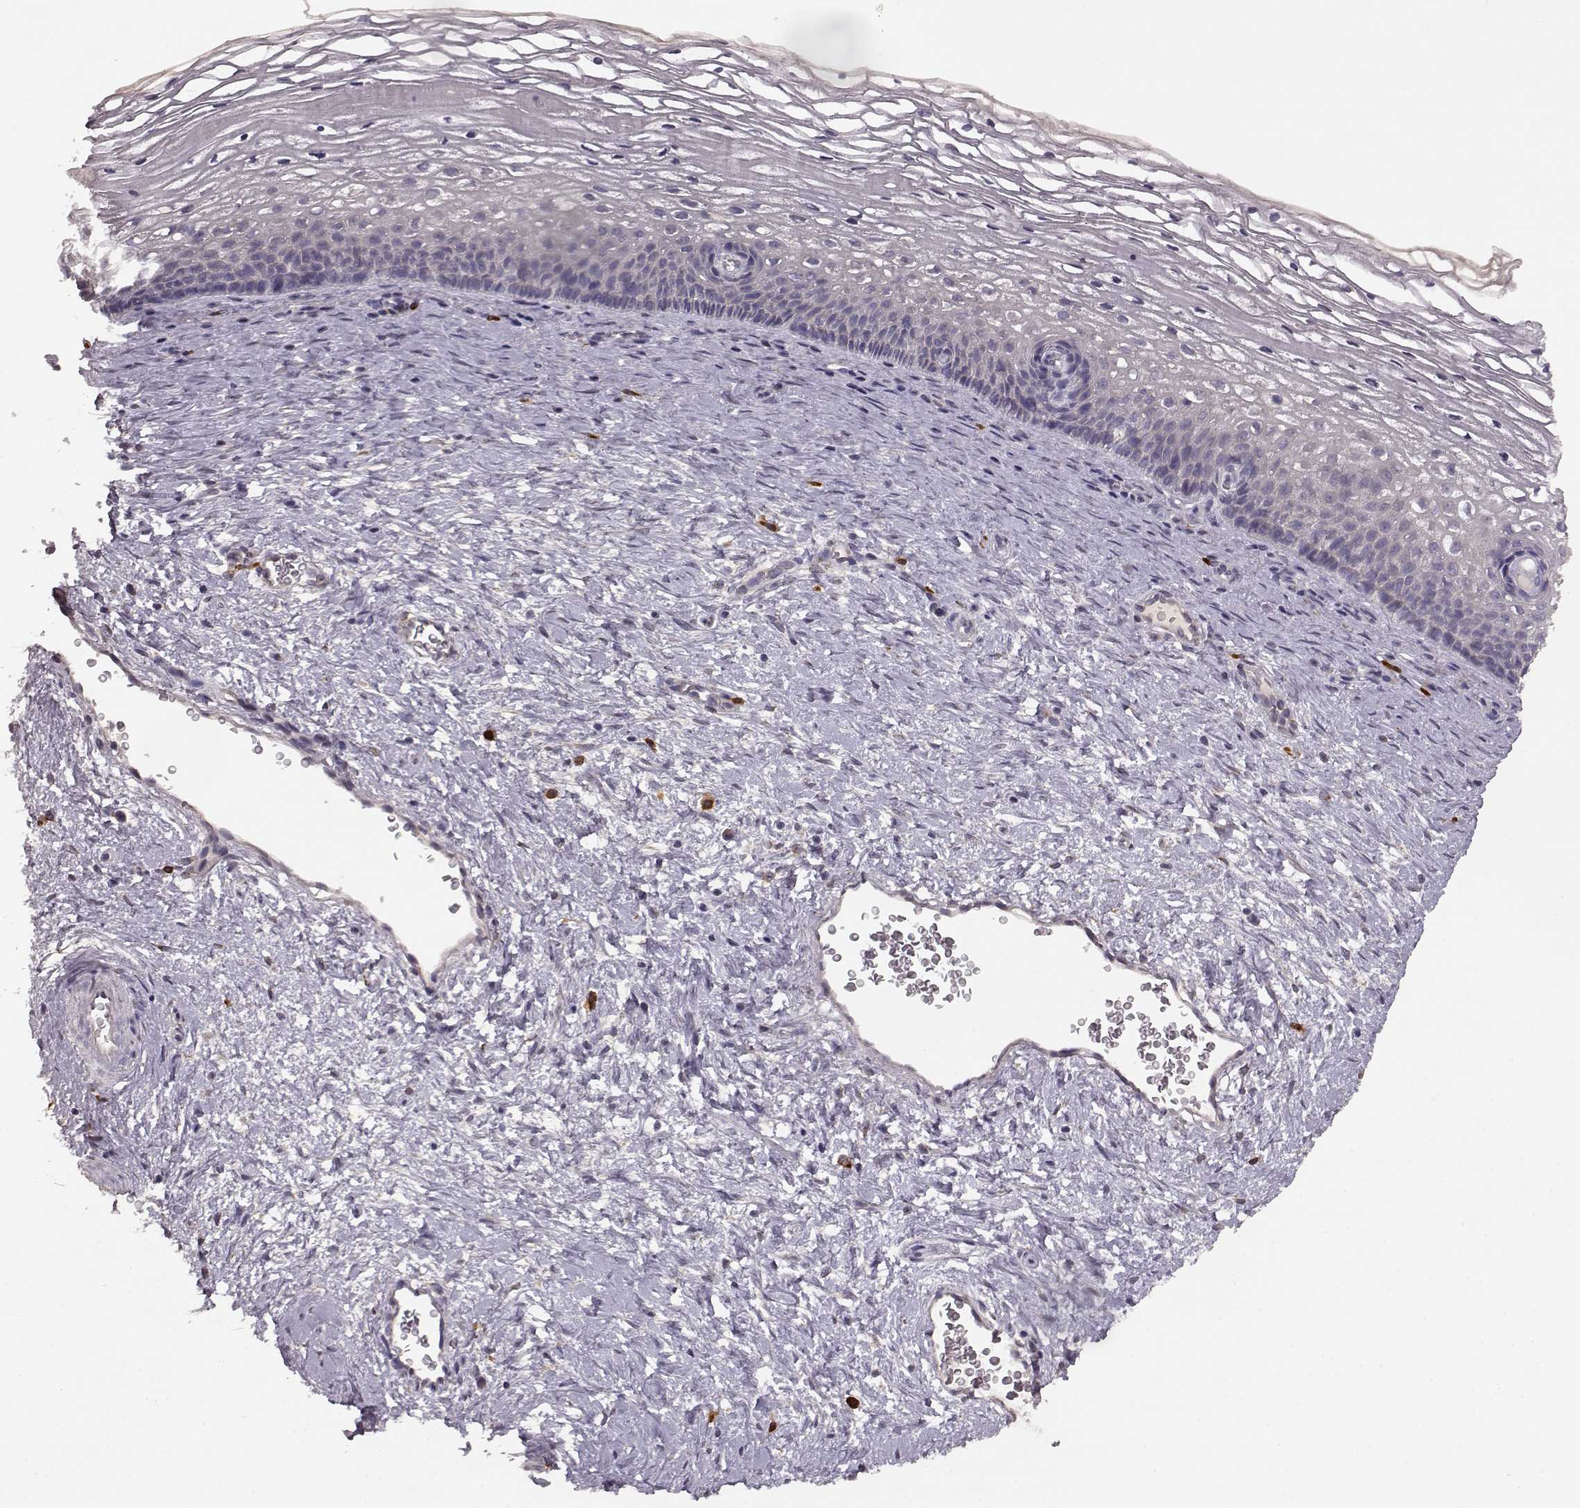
{"staining": {"intensity": "negative", "quantity": "none", "location": "none"}, "tissue": "cervix", "cell_type": "Glandular cells", "image_type": "normal", "snomed": [{"axis": "morphology", "description": "Normal tissue, NOS"}, {"axis": "topography", "description": "Cervix"}], "caption": "Immunohistochemical staining of unremarkable human cervix demonstrates no significant expression in glandular cells. Brightfield microscopy of immunohistochemistry stained with DAB (3,3'-diaminobenzidine) (brown) and hematoxylin (blue), captured at high magnification.", "gene": "GHR", "patient": {"sex": "female", "age": 34}}